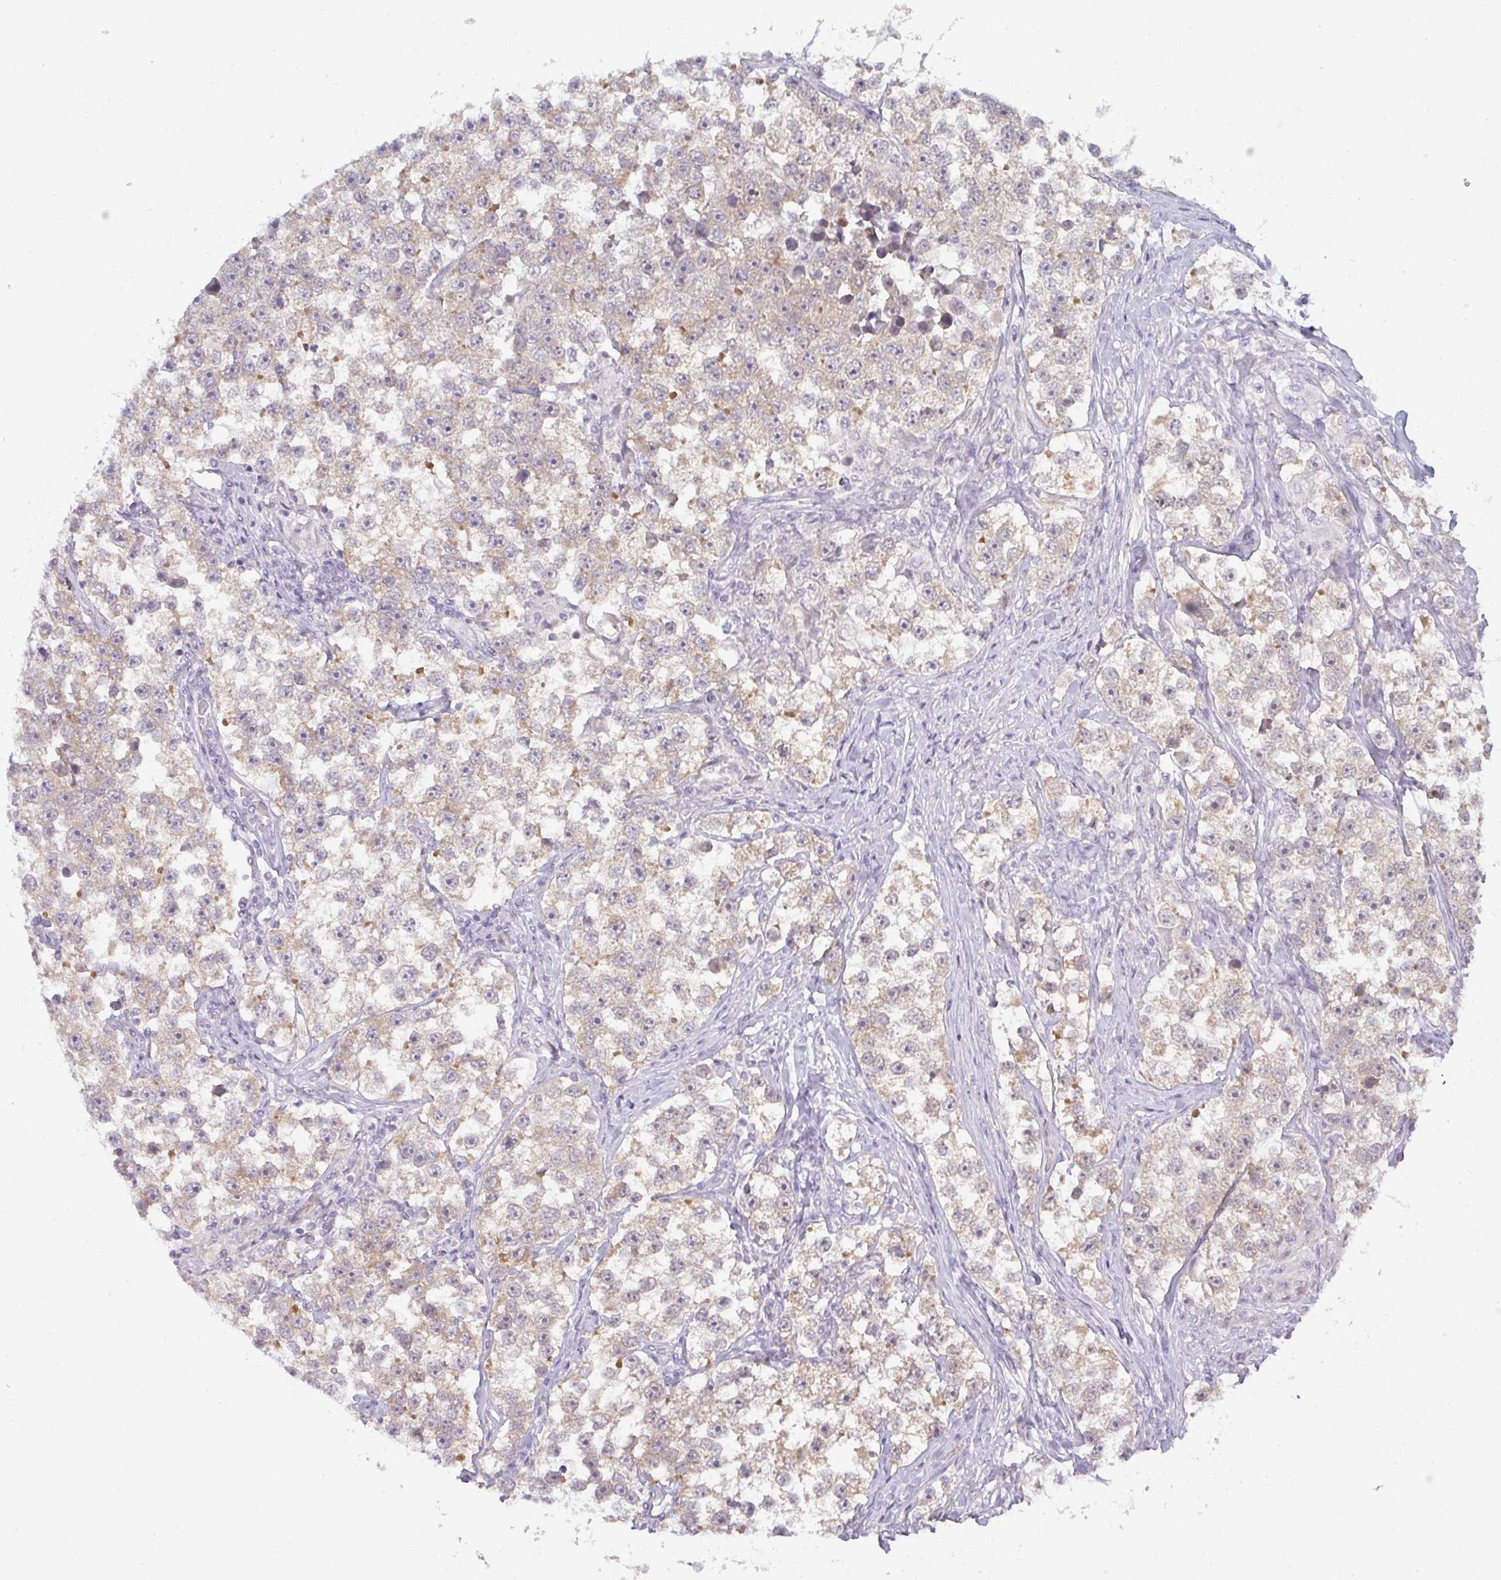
{"staining": {"intensity": "weak", "quantity": "25%-75%", "location": "cytoplasmic/membranous"}, "tissue": "testis cancer", "cell_type": "Tumor cells", "image_type": "cancer", "snomed": [{"axis": "morphology", "description": "Seminoma, NOS"}, {"axis": "topography", "description": "Testis"}], "caption": "A high-resolution histopathology image shows IHC staining of seminoma (testis), which exhibits weak cytoplasmic/membranous staining in approximately 25%-75% of tumor cells.", "gene": "CSE1L", "patient": {"sex": "male", "age": 46}}